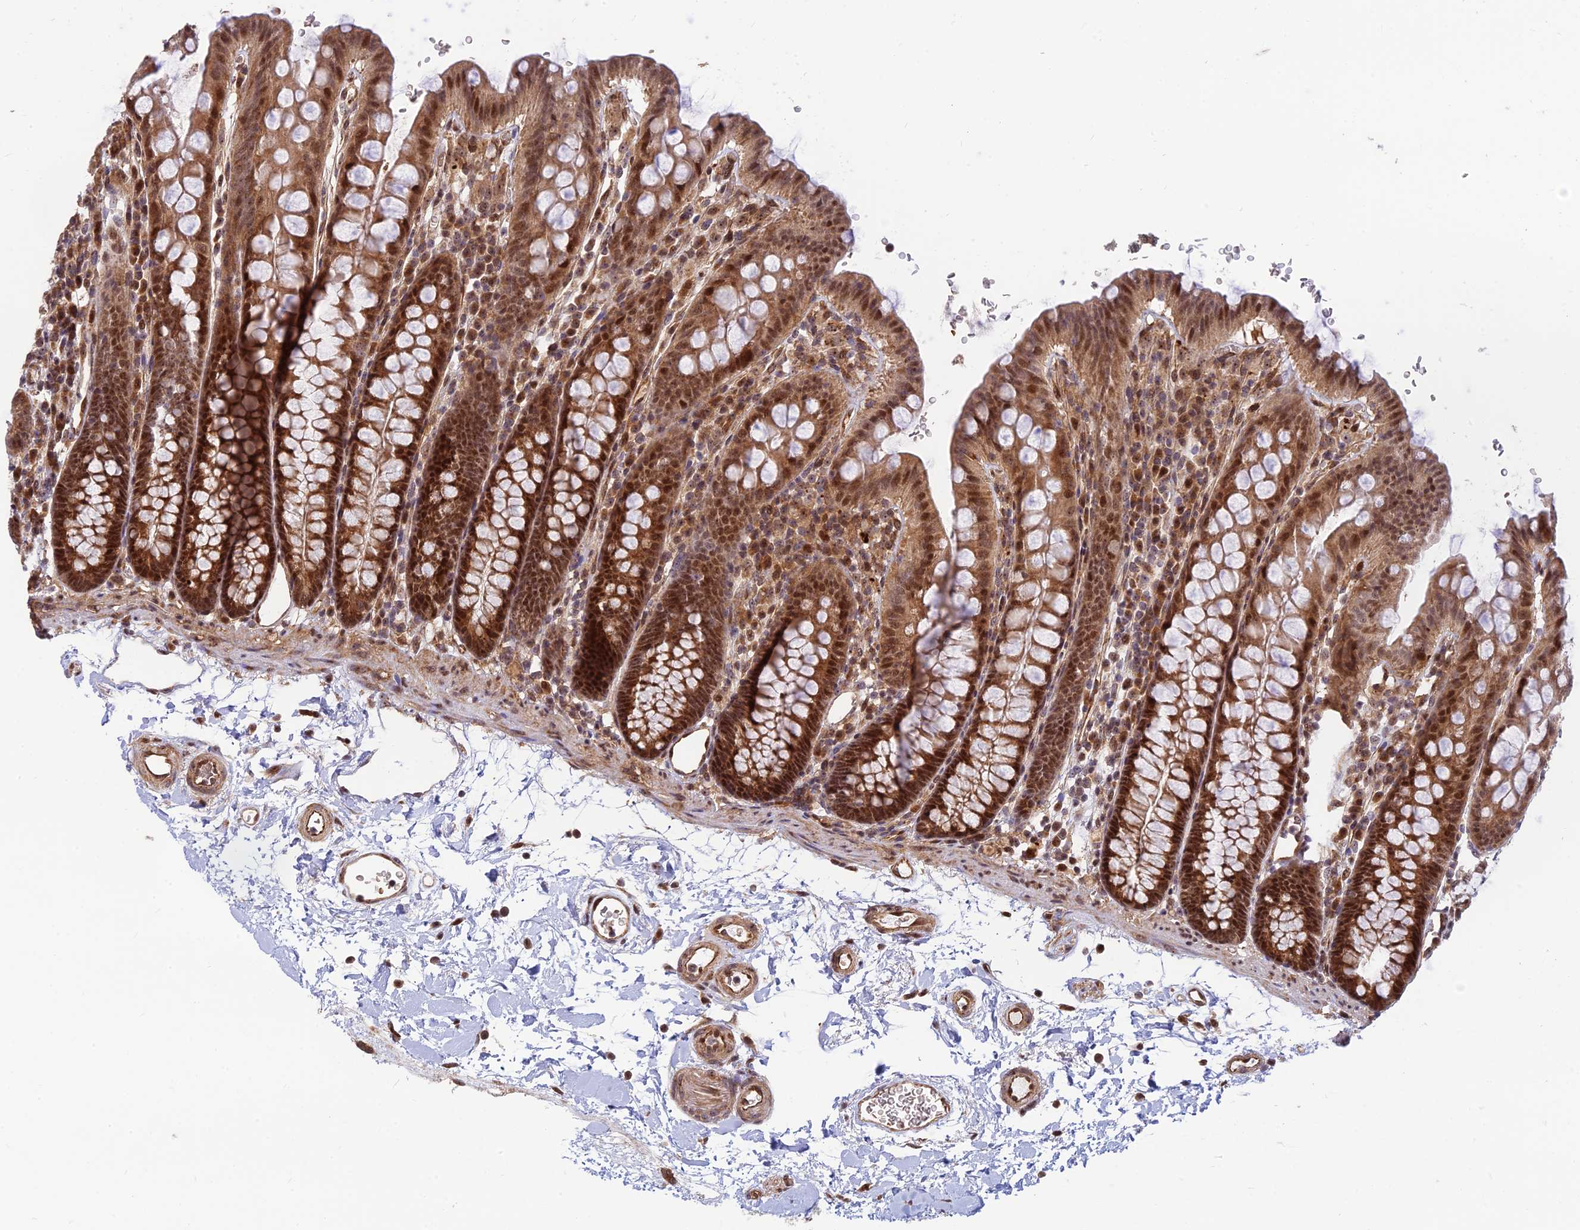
{"staining": {"intensity": "moderate", "quantity": ">75%", "location": "cytoplasmic/membranous,nuclear"}, "tissue": "colon", "cell_type": "Endothelial cells", "image_type": "normal", "snomed": [{"axis": "morphology", "description": "Normal tissue, NOS"}, {"axis": "topography", "description": "Colon"}], "caption": "High-power microscopy captured an immunohistochemistry (IHC) histopathology image of benign colon, revealing moderate cytoplasmic/membranous,nuclear staining in about >75% of endothelial cells.", "gene": "UFSP2", "patient": {"sex": "male", "age": 75}}